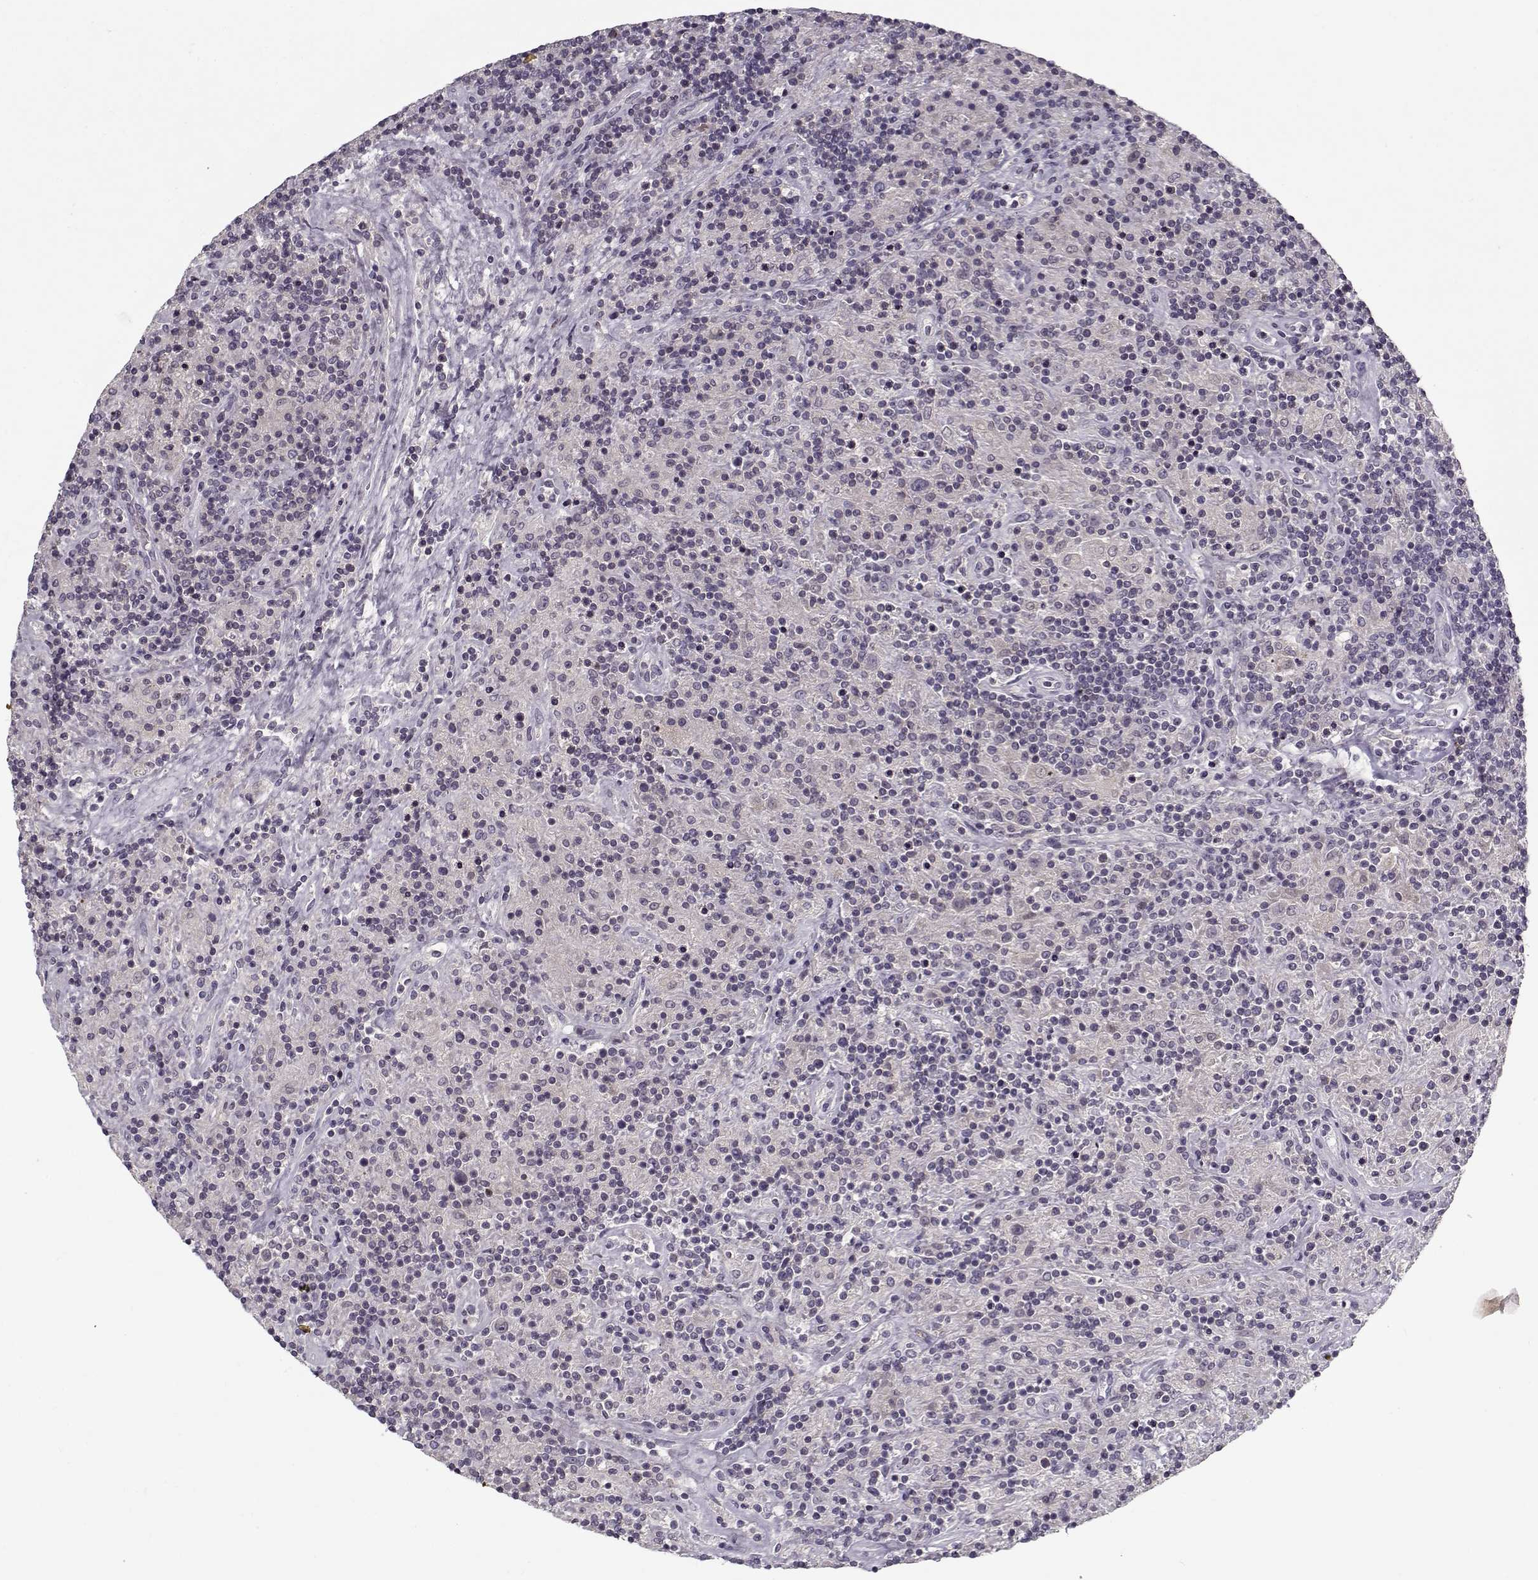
{"staining": {"intensity": "negative", "quantity": "none", "location": "none"}, "tissue": "lymphoma", "cell_type": "Tumor cells", "image_type": "cancer", "snomed": [{"axis": "morphology", "description": "Hodgkin's disease, NOS"}, {"axis": "topography", "description": "Lymph node"}], "caption": "This photomicrograph is of lymphoma stained with immunohistochemistry (IHC) to label a protein in brown with the nuclei are counter-stained blue. There is no expression in tumor cells.", "gene": "UNC13D", "patient": {"sex": "male", "age": 70}}